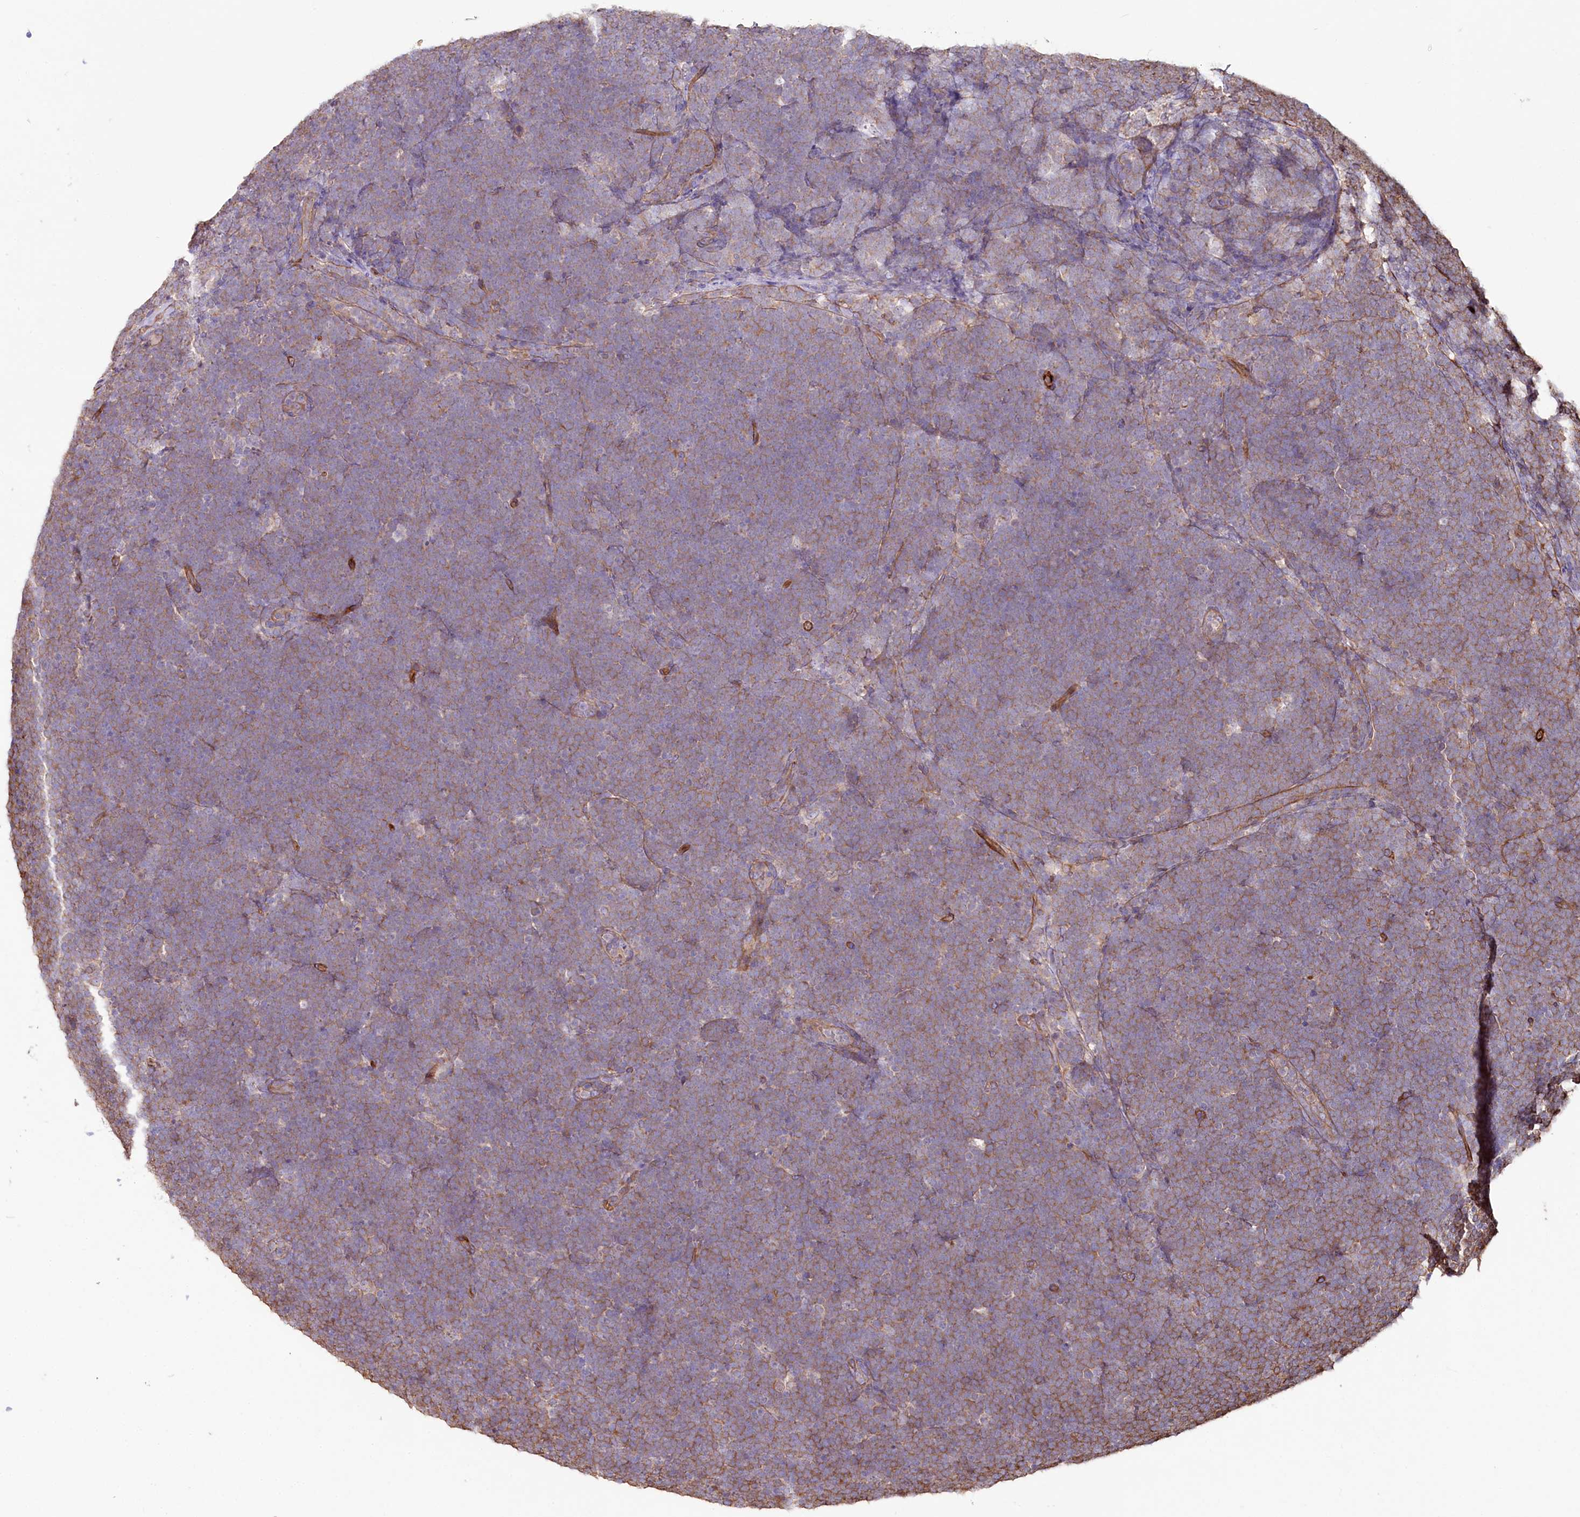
{"staining": {"intensity": "weak", "quantity": ">75%", "location": "cytoplasmic/membranous"}, "tissue": "lymphoma", "cell_type": "Tumor cells", "image_type": "cancer", "snomed": [{"axis": "morphology", "description": "Malignant lymphoma, non-Hodgkin's type, High grade"}, {"axis": "topography", "description": "Lymph node"}], "caption": "Brown immunohistochemical staining in lymphoma displays weak cytoplasmic/membranous expression in about >75% of tumor cells. (brown staining indicates protein expression, while blue staining denotes nuclei).", "gene": "SUMF1", "patient": {"sex": "male", "age": 13}}